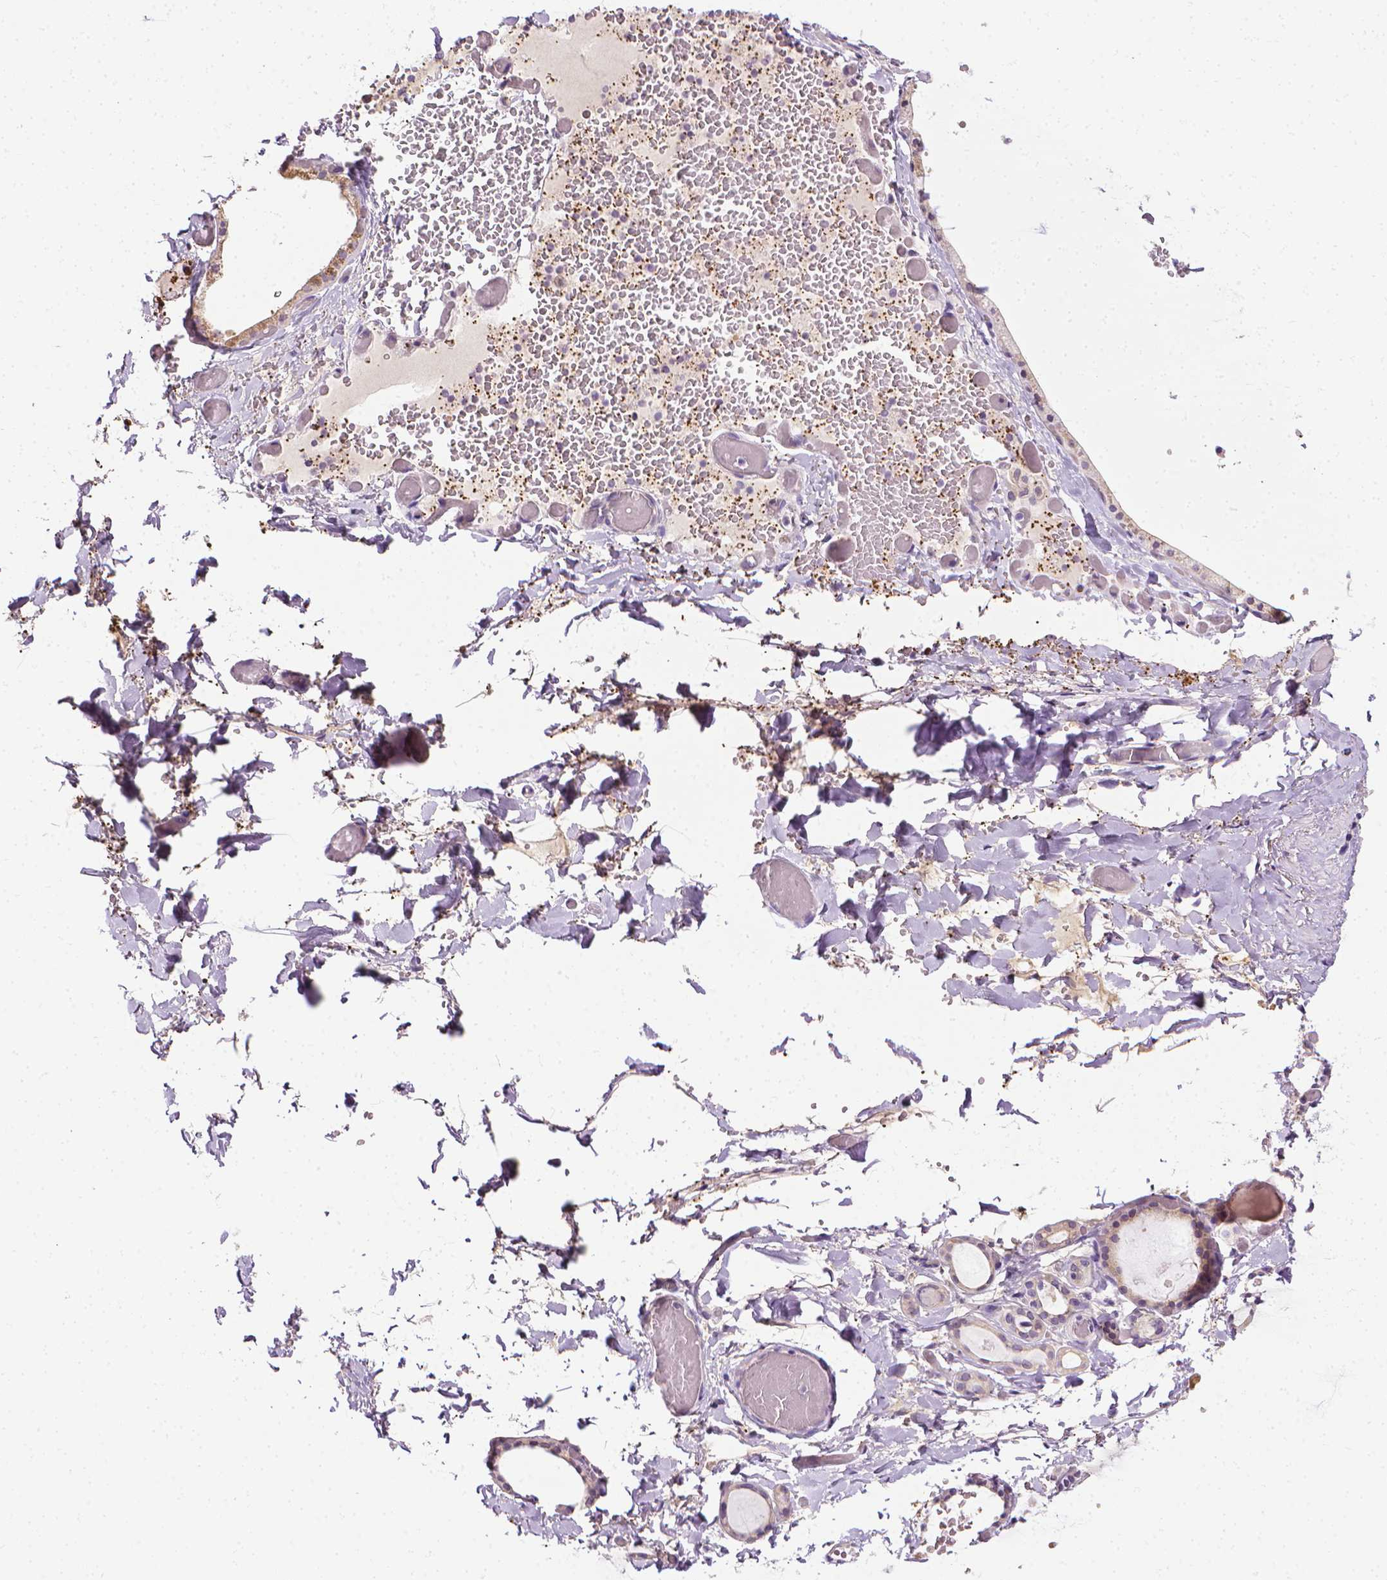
{"staining": {"intensity": "negative", "quantity": "none", "location": "none"}, "tissue": "thyroid gland", "cell_type": "Glandular cells", "image_type": "normal", "snomed": [{"axis": "morphology", "description": "Normal tissue, NOS"}, {"axis": "topography", "description": "Thyroid gland"}], "caption": "Immunohistochemistry photomicrograph of benign human thyroid gland stained for a protein (brown), which displays no expression in glandular cells. Nuclei are stained in blue.", "gene": "MCOLN3", "patient": {"sex": "female", "age": 56}}